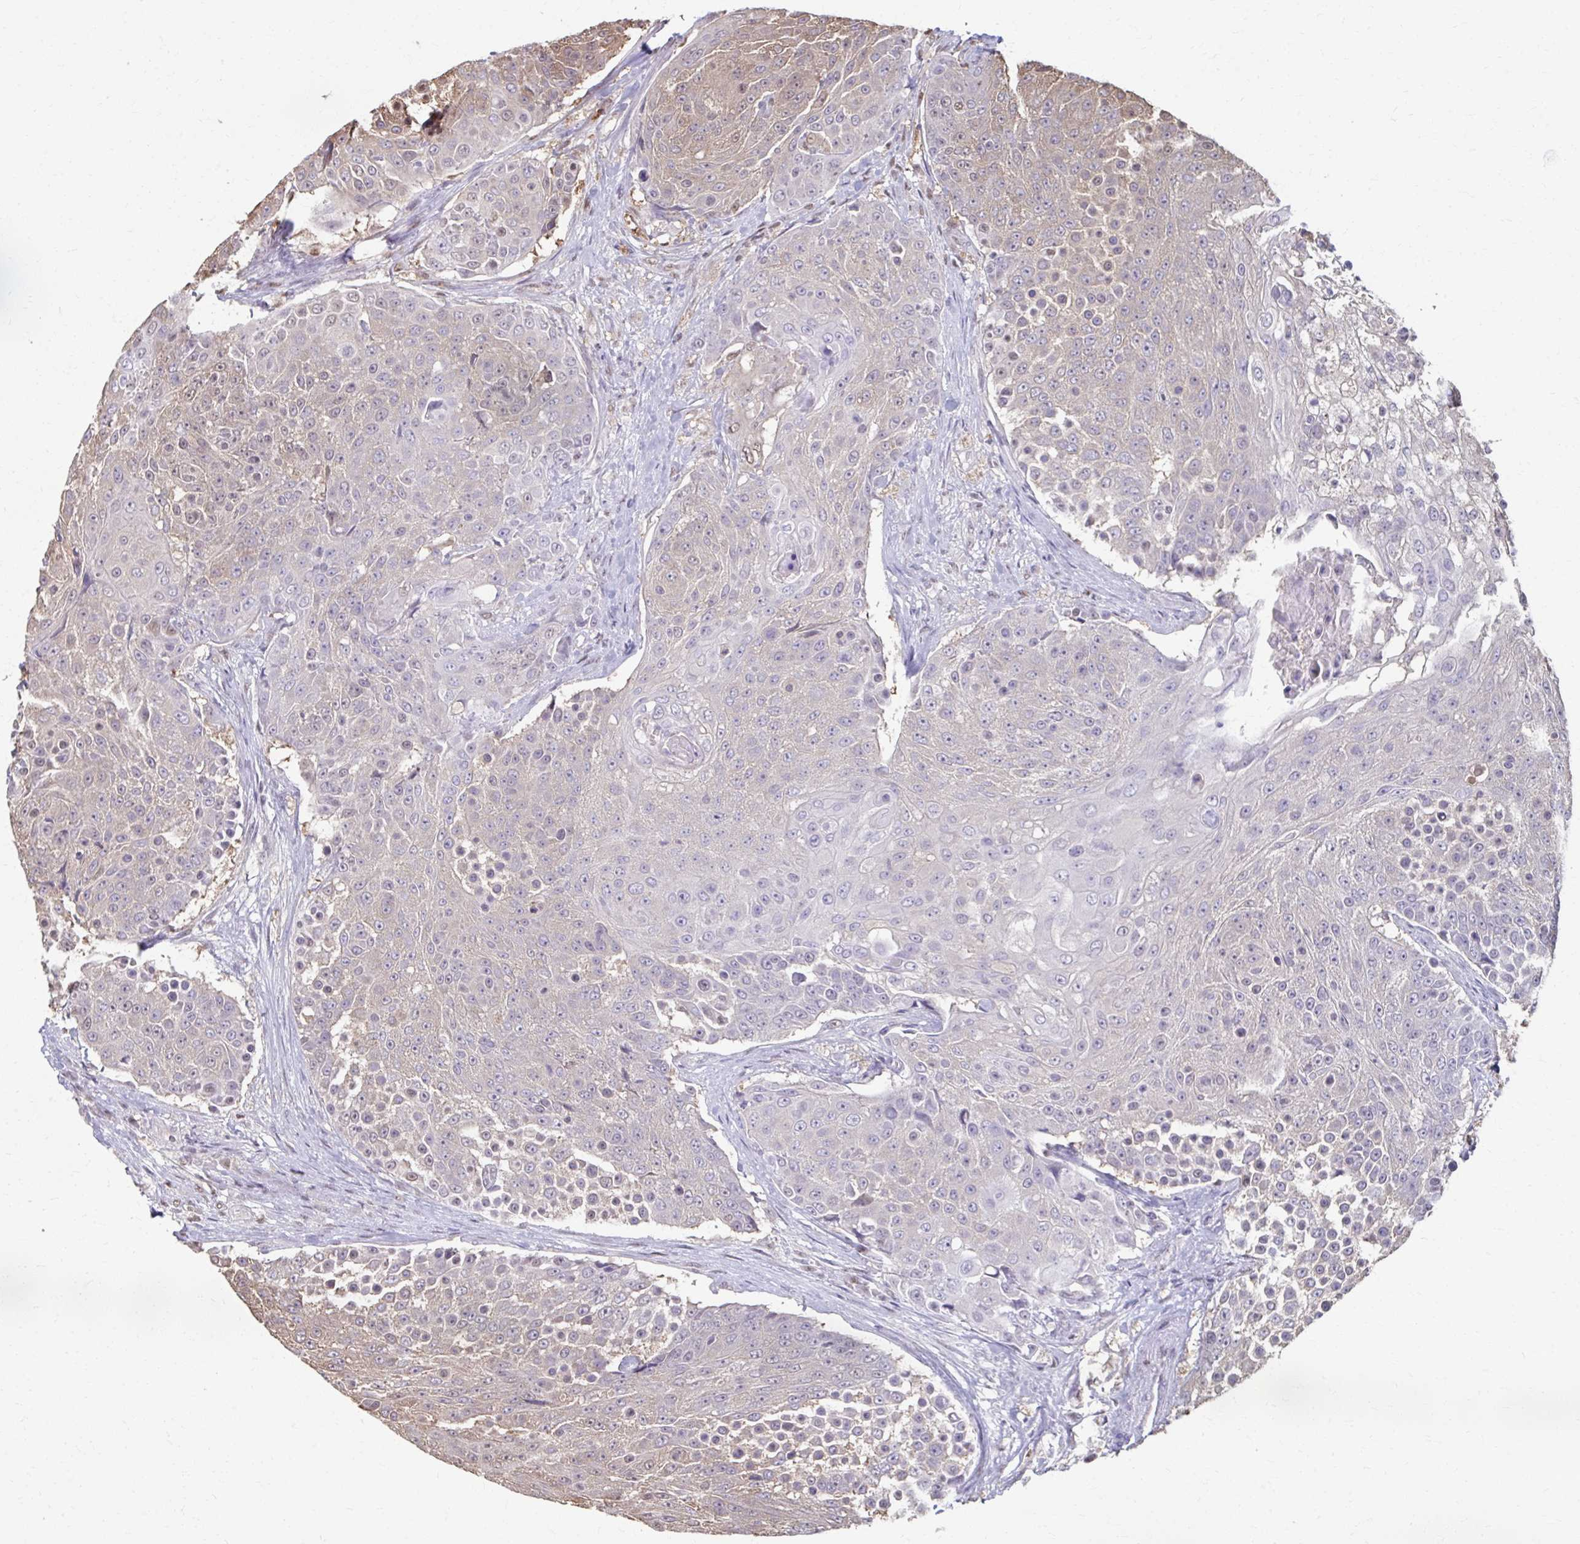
{"staining": {"intensity": "negative", "quantity": "none", "location": "none"}, "tissue": "urothelial cancer", "cell_type": "Tumor cells", "image_type": "cancer", "snomed": [{"axis": "morphology", "description": "Urothelial carcinoma, High grade"}, {"axis": "topography", "description": "Urinary bladder"}], "caption": "This micrograph is of urothelial cancer stained with immunohistochemistry (IHC) to label a protein in brown with the nuclei are counter-stained blue. There is no expression in tumor cells.", "gene": "ING4", "patient": {"sex": "female", "age": 63}}